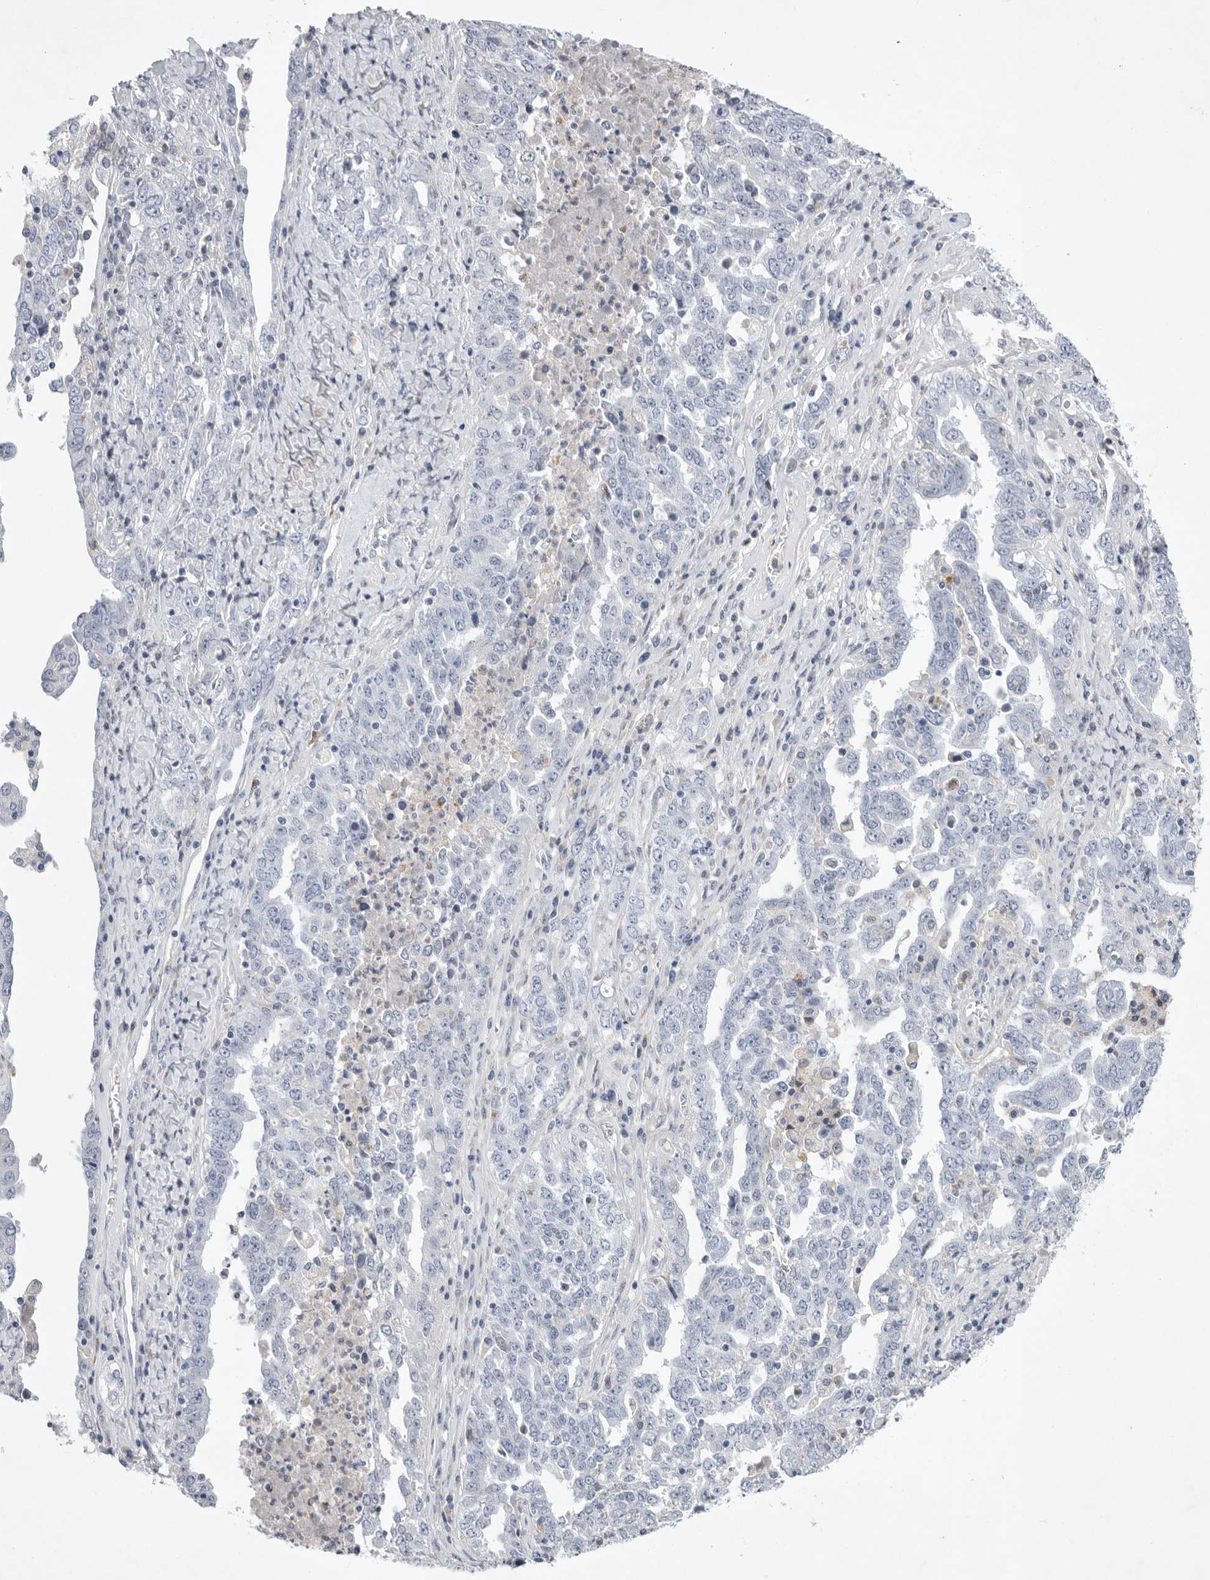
{"staining": {"intensity": "negative", "quantity": "none", "location": "none"}, "tissue": "ovarian cancer", "cell_type": "Tumor cells", "image_type": "cancer", "snomed": [{"axis": "morphology", "description": "Carcinoma, endometroid"}, {"axis": "topography", "description": "Ovary"}], "caption": "Ovarian cancer (endometroid carcinoma) stained for a protein using immunohistochemistry displays no positivity tumor cells.", "gene": "SIGLEC10", "patient": {"sex": "female", "age": 62}}